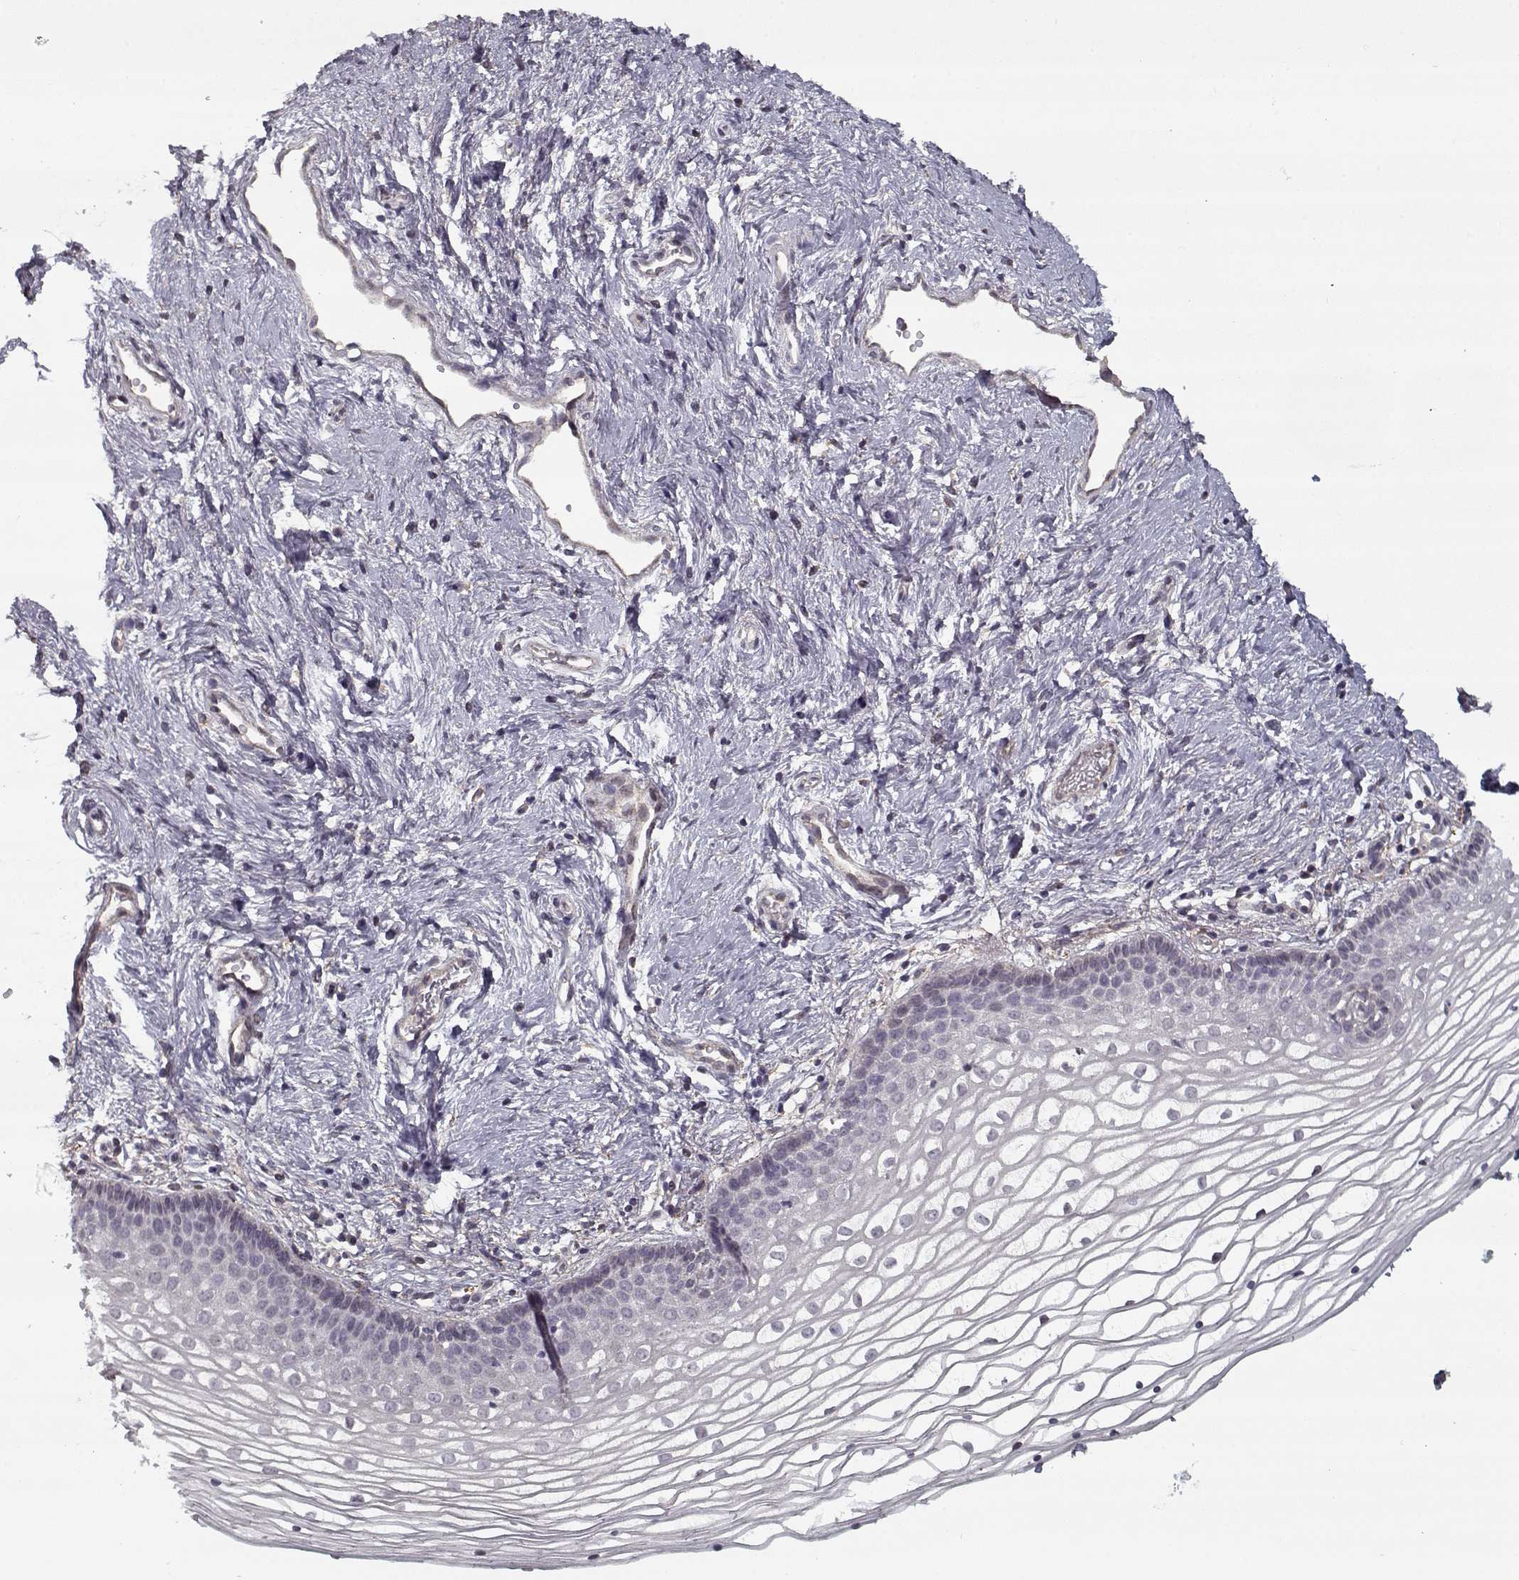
{"staining": {"intensity": "negative", "quantity": "none", "location": "none"}, "tissue": "vagina", "cell_type": "Squamous epithelial cells", "image_type": "normal", "snomed": [{"axis": "morphology", "description": "Normal tissue, NOS"}, {"axis": "topography", "description": "Vagina"}], "caption": "DAB immunohistochemical staining of unremarkable human vagina reveals no significant positivity in squamous epithelial cells.", "gene": "LAMA2", "patient": {"sex": "female", "age": 36}}